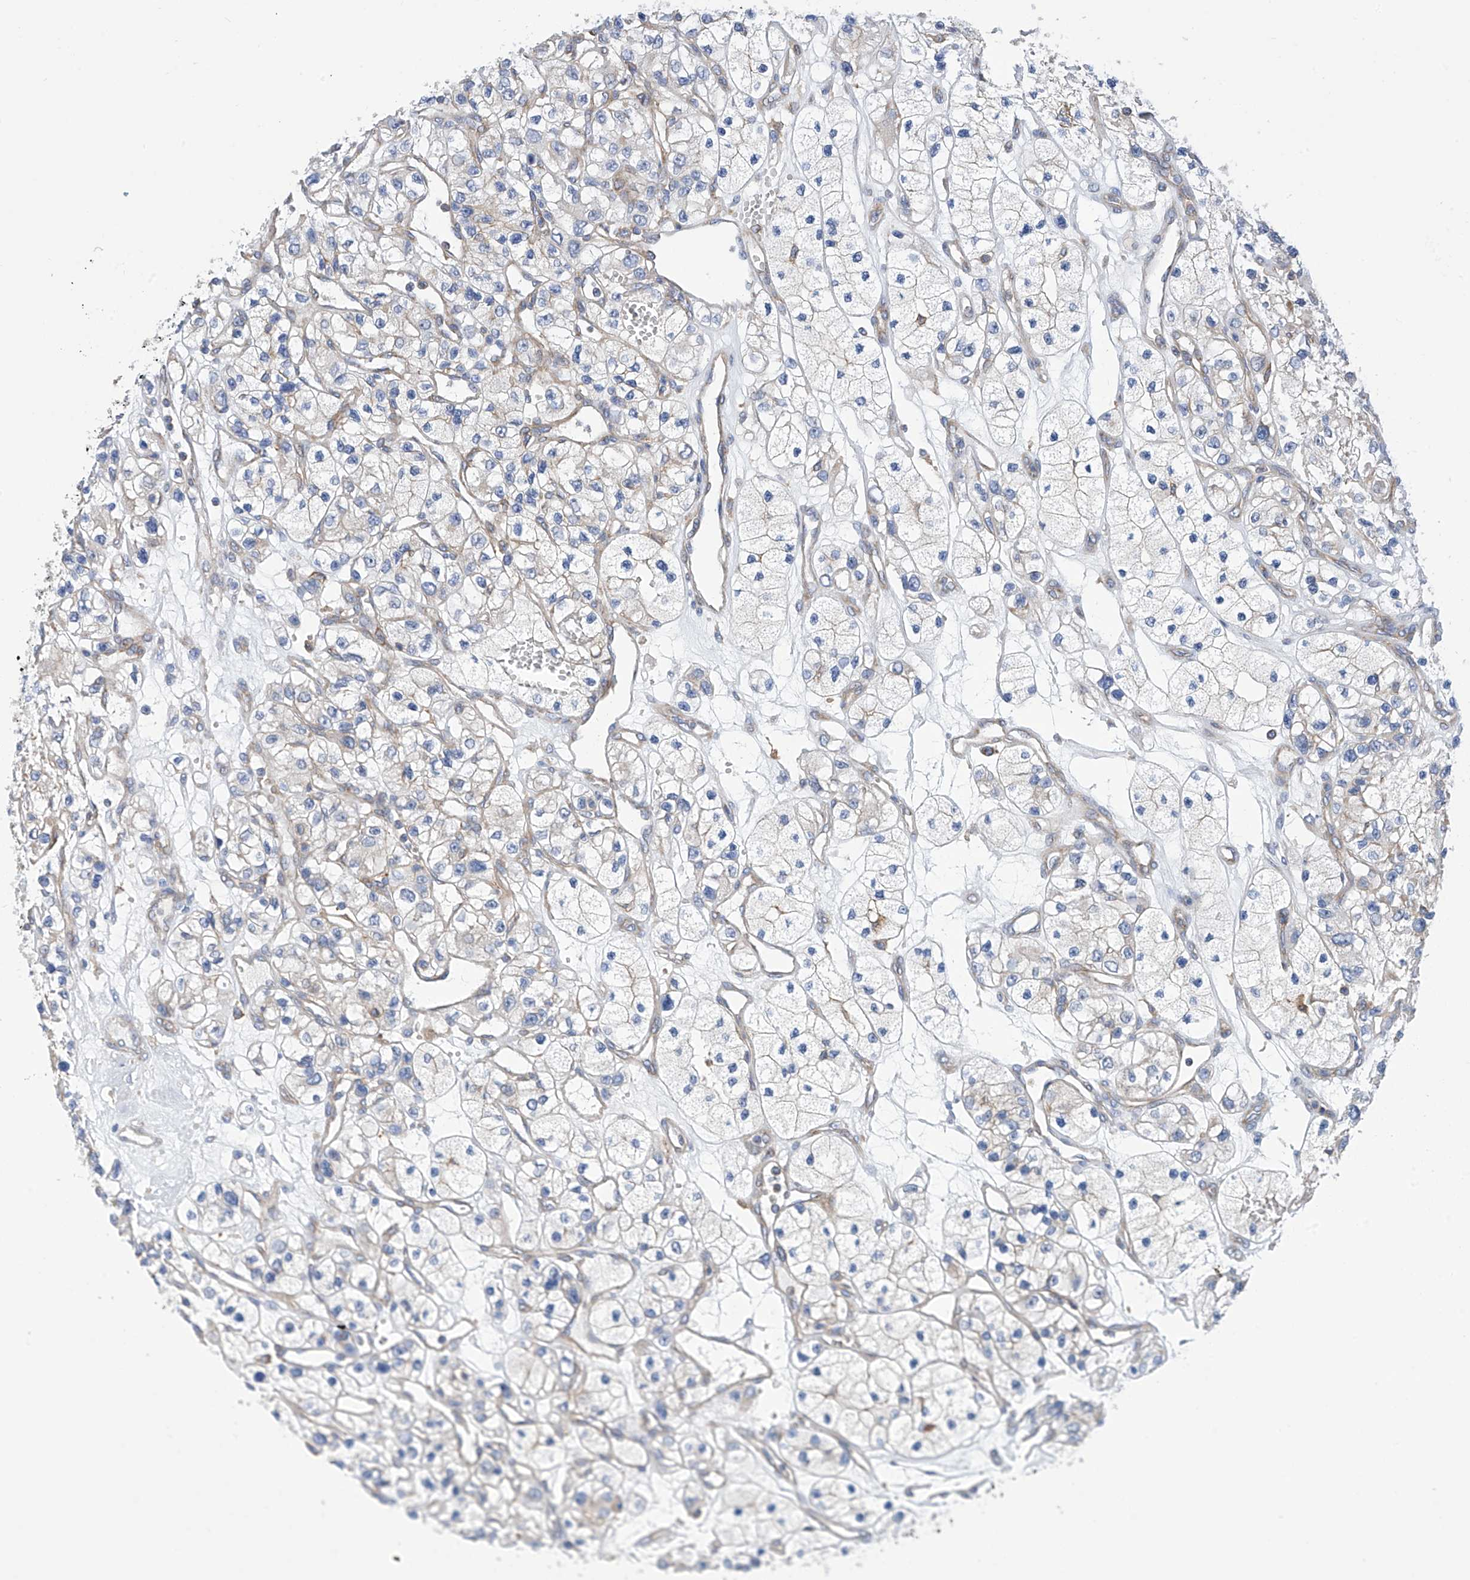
{"staining": {"intensity": "negative", "quantity": "none", "location": "none"}, "tissue": "renal cancer", "cell_type": "Tumor cells", "image_type": "cancer", "snomed": [{"axis": "morphology", "description": "Adenocarcinoma, NOS"}, {"axis": "topography", "description": "Kidney"}], "caption": "Adenocarcinoma (renal) stained for a protein using IHC displays no staining tumor cells.", "gene": "P2RX7", "patient": {"sex": "female", "age": 57}}